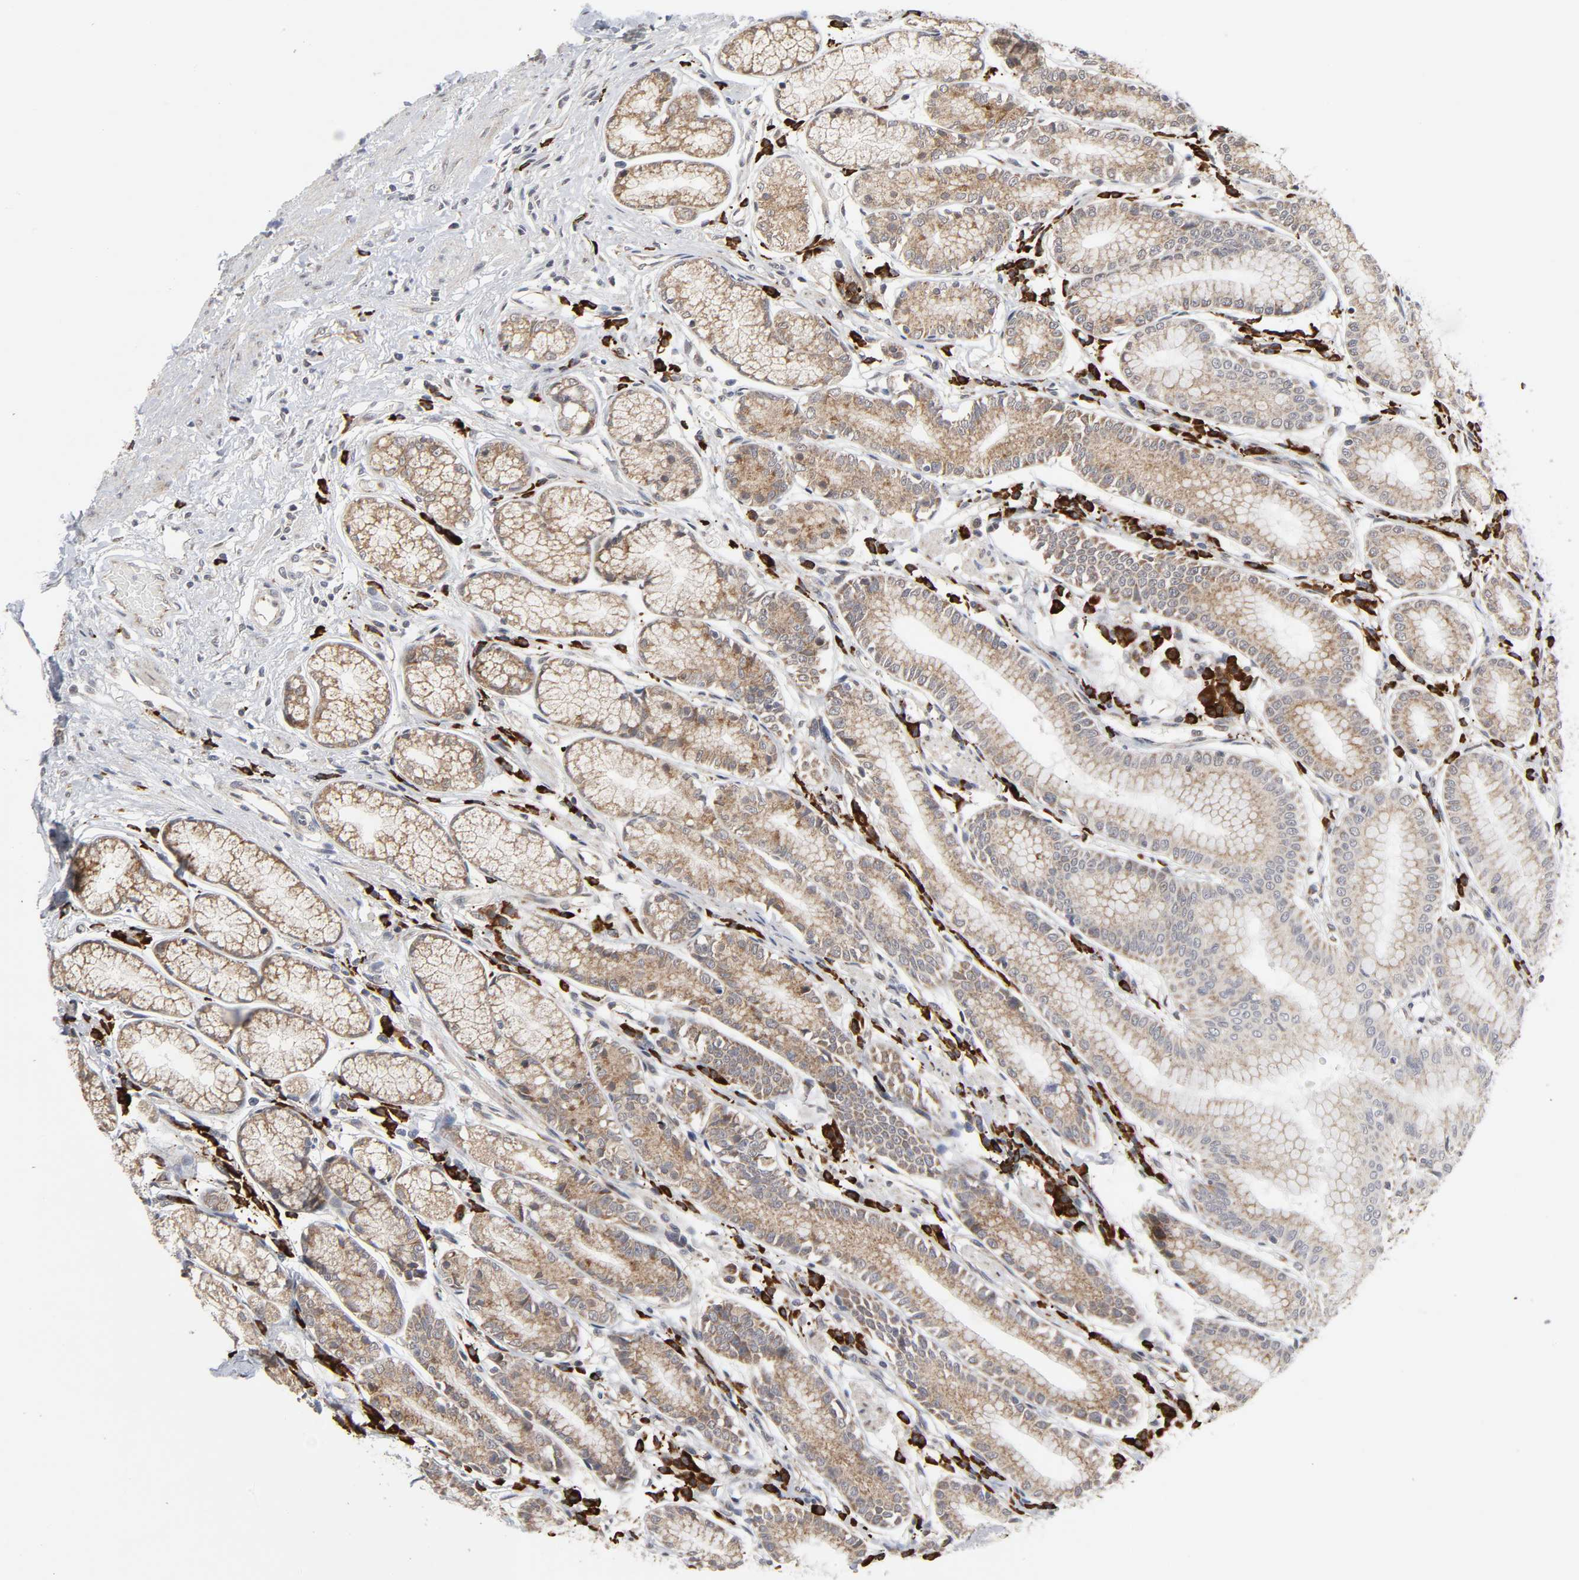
{"staining": {"intensity": "moderate", "quantity": ">75%", "location": "cytoplasmic/membranous"}, "tissue": "stomach", "cell_type": "Glandular cells", "image_type": "normal", "snomed": [{"axis": "morphology", "description": "Normal tissue, NOS"}, {"axis": "morphology", "description": "Inflammation, NOS"}, {"axis": "topography", "description": "Stomach, lower"}], "caption": "Brown immunohistochemical staining in unremarkable stomach demonstrates moderate cytoplasmic/membranous positivity in approximately >75% of glandular cells.", "gene": "SLC30A9", "patient": {"sex": "male", "age": 59}}